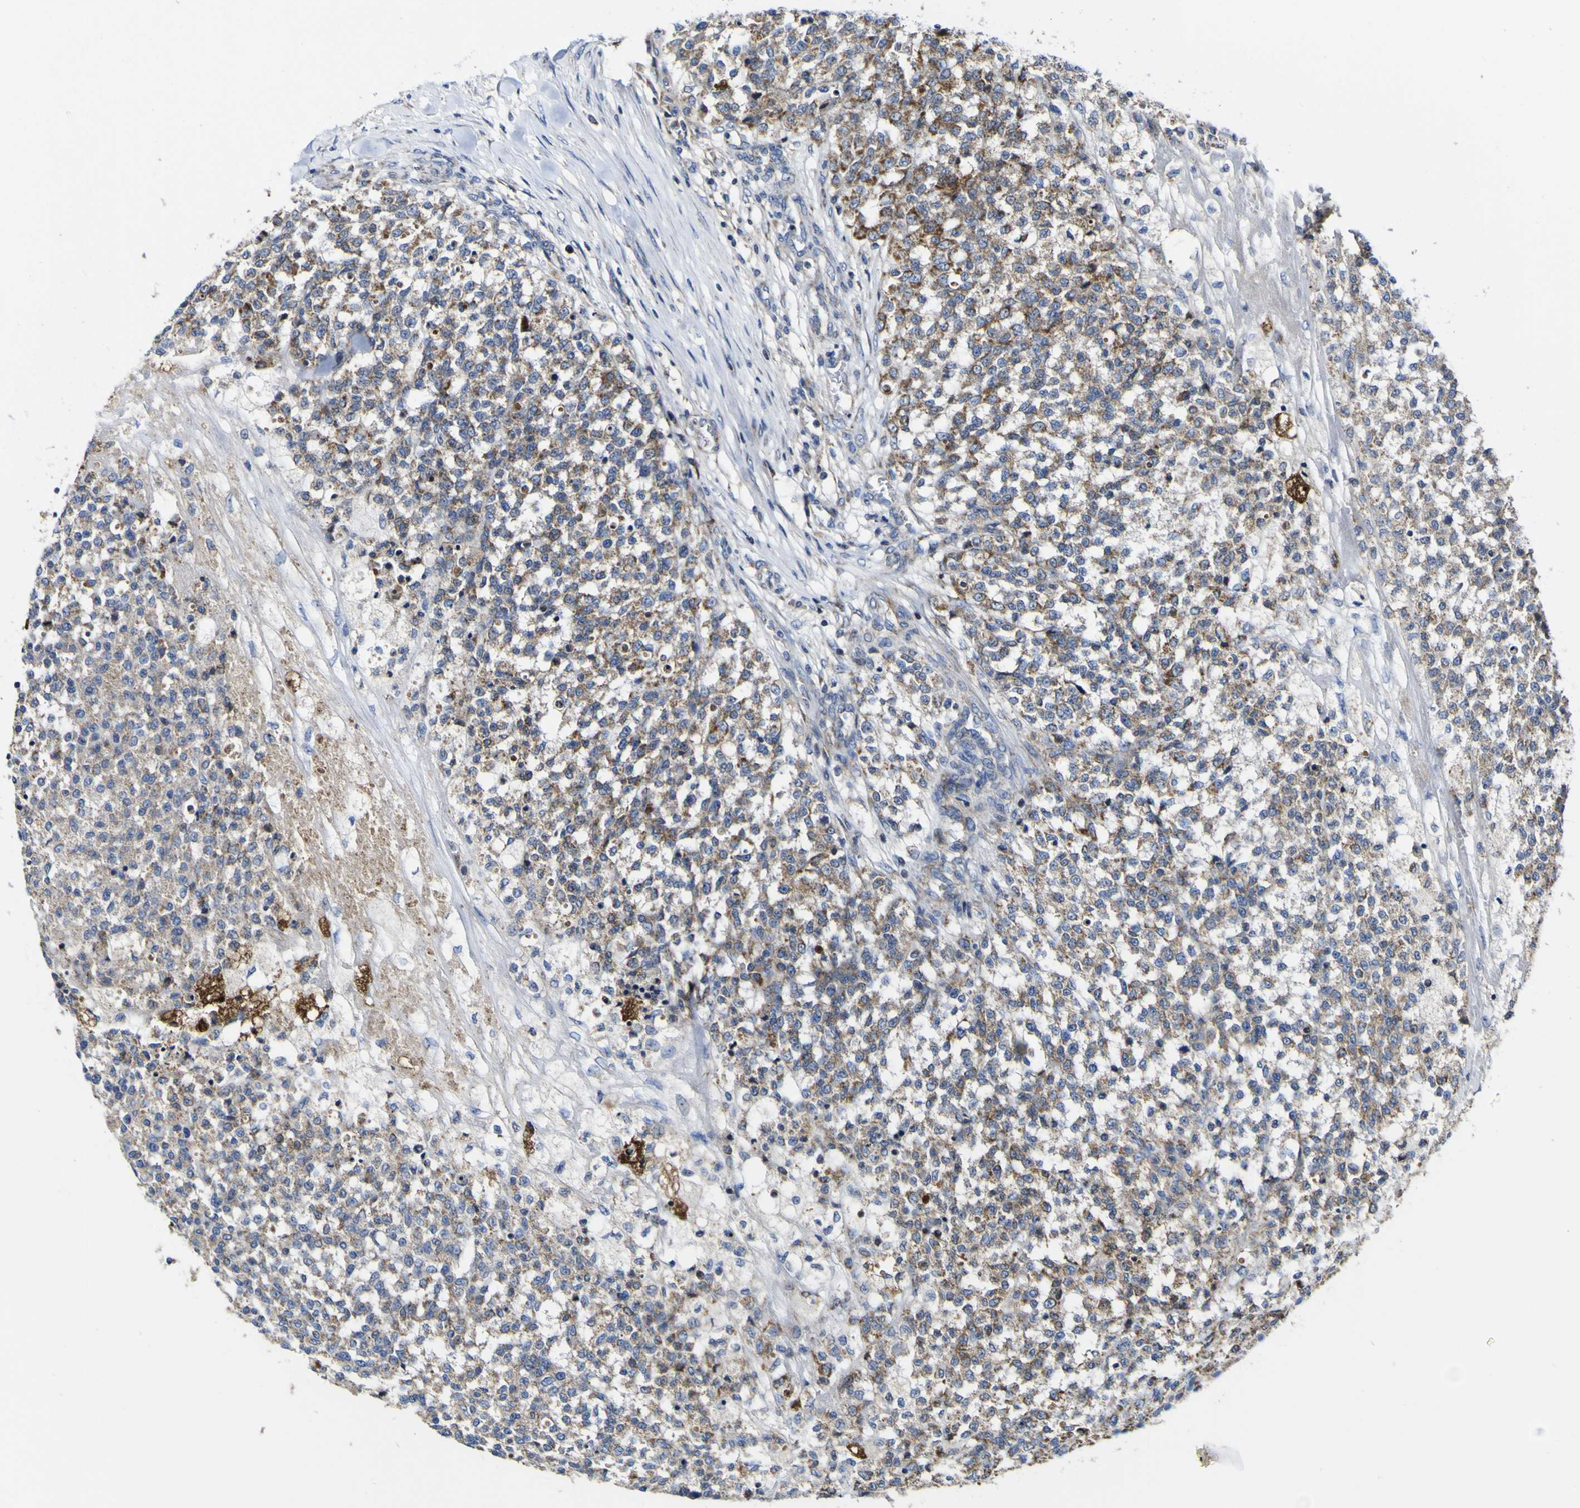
{"staining": {"intensity": "moderate", "quantity": ">75%", "location": "cytoplasmic/membranous"}, "tissue": "testis cancer", "cell_type": "Tumor cells", "image_type": "cancer", "snomed": [{"axis": "morphology", "description": "Seminoma, NOS"}, {"axis": "topography", "description": "Testis"}], "caption": "Protein analysis of testis cancer (seminoma) tissue displays moderate cytoplasmic/membranous staining in approximately >75% of tumor cells. (Brightfield microscopy of DAB IHC at high magnification).", "gene": "CCDC90B", "patient": {"sex": "male", "age": 59}}